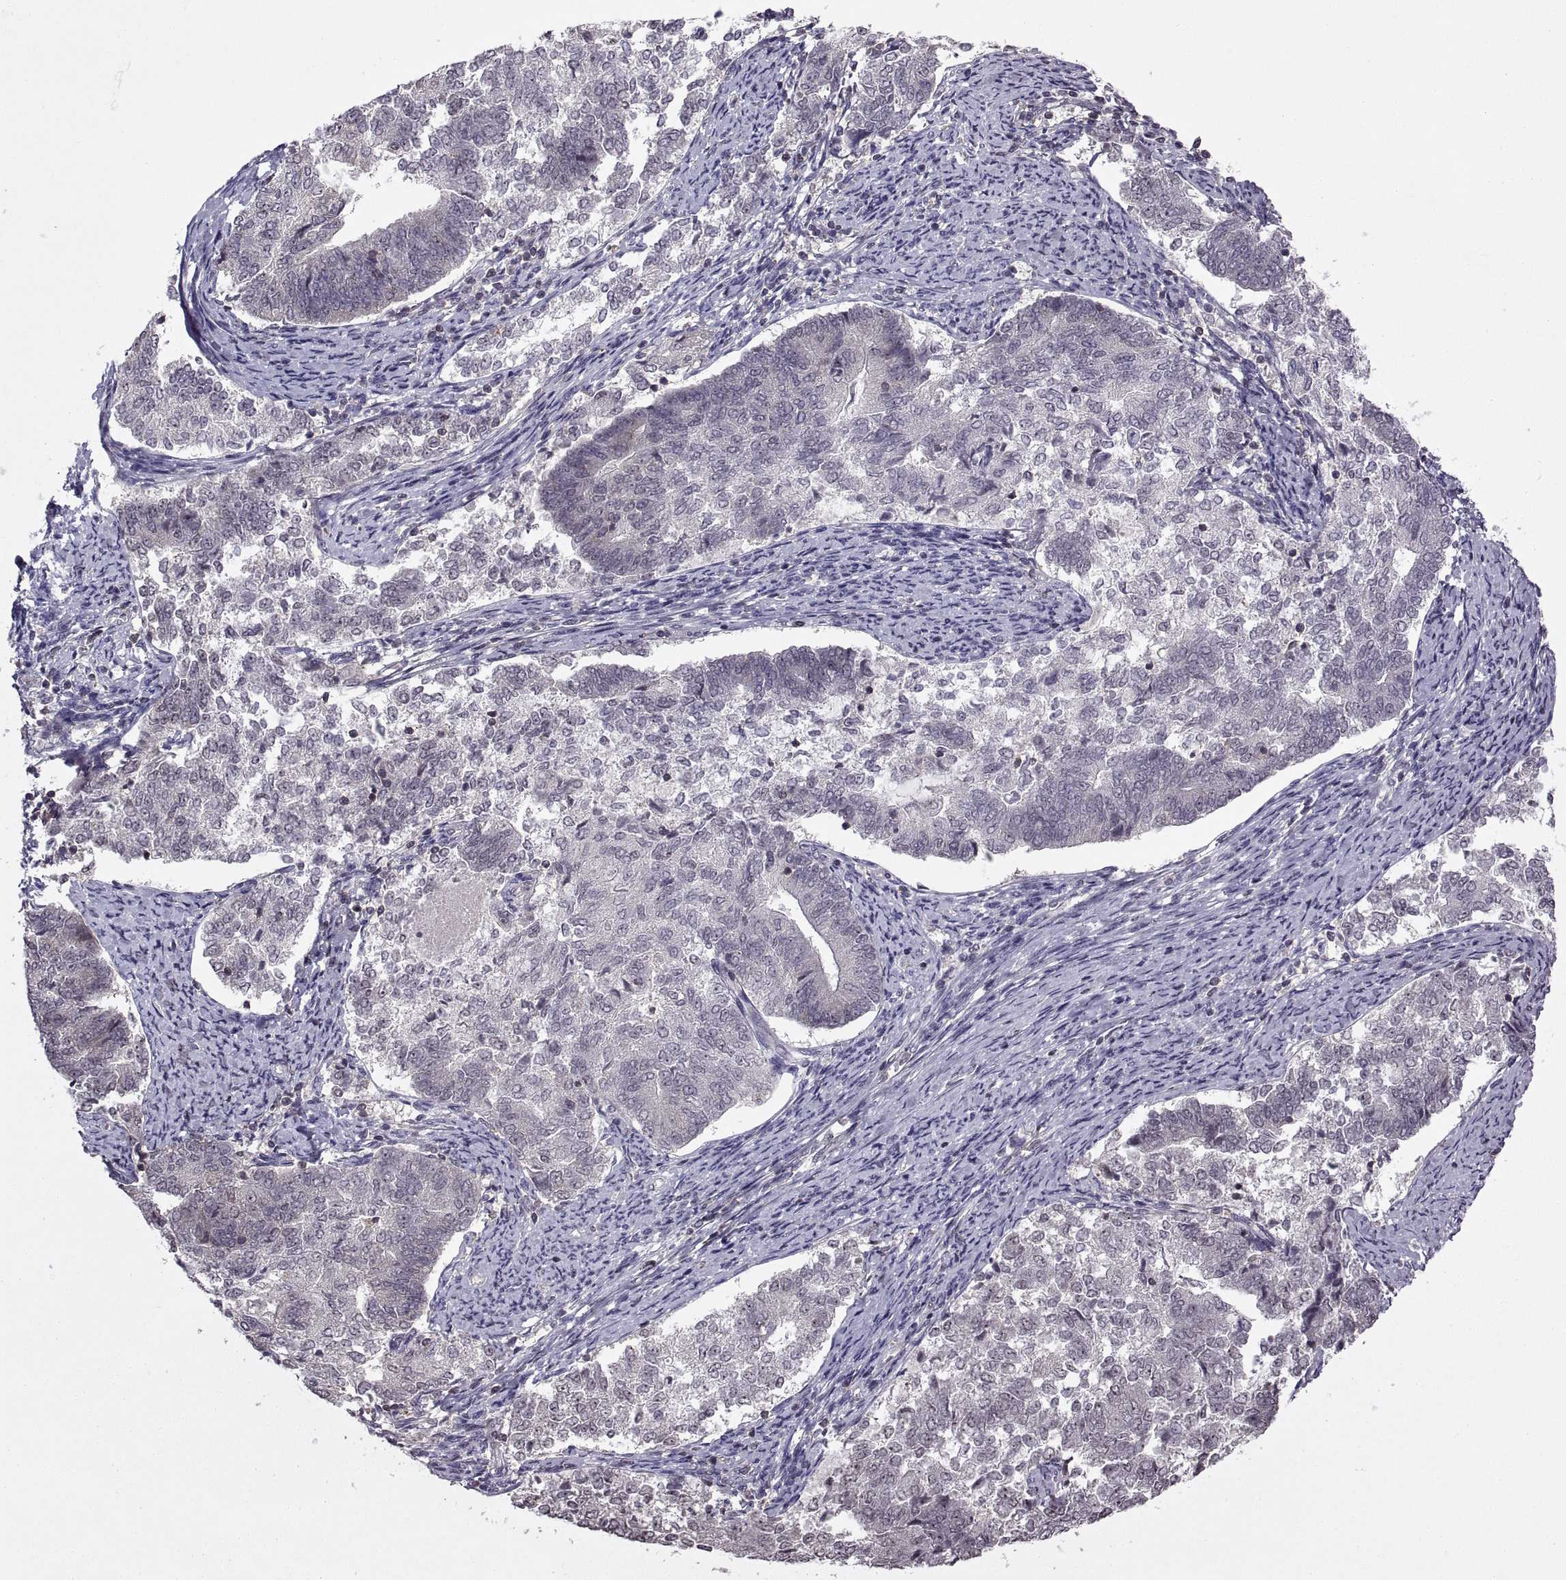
{"staining": {"intensity": "negative", "quantity": "none", "location": "none"}, "tissue": "endometrial cancer", "cell_type": "Tumor cells", "image_type": "cancer", "snomed": [{"axis": "morphology", "description": "Adenocarcinoma, NOS"}, {"axis": "topography", "description": "Endometrium"}], "caption": "Endometrial adenocarcinoma stained for a protein using IHC exhibits no expression tumor cells.", "gene": "INTS3", "patient": {"sex": "female", "age": 65}}